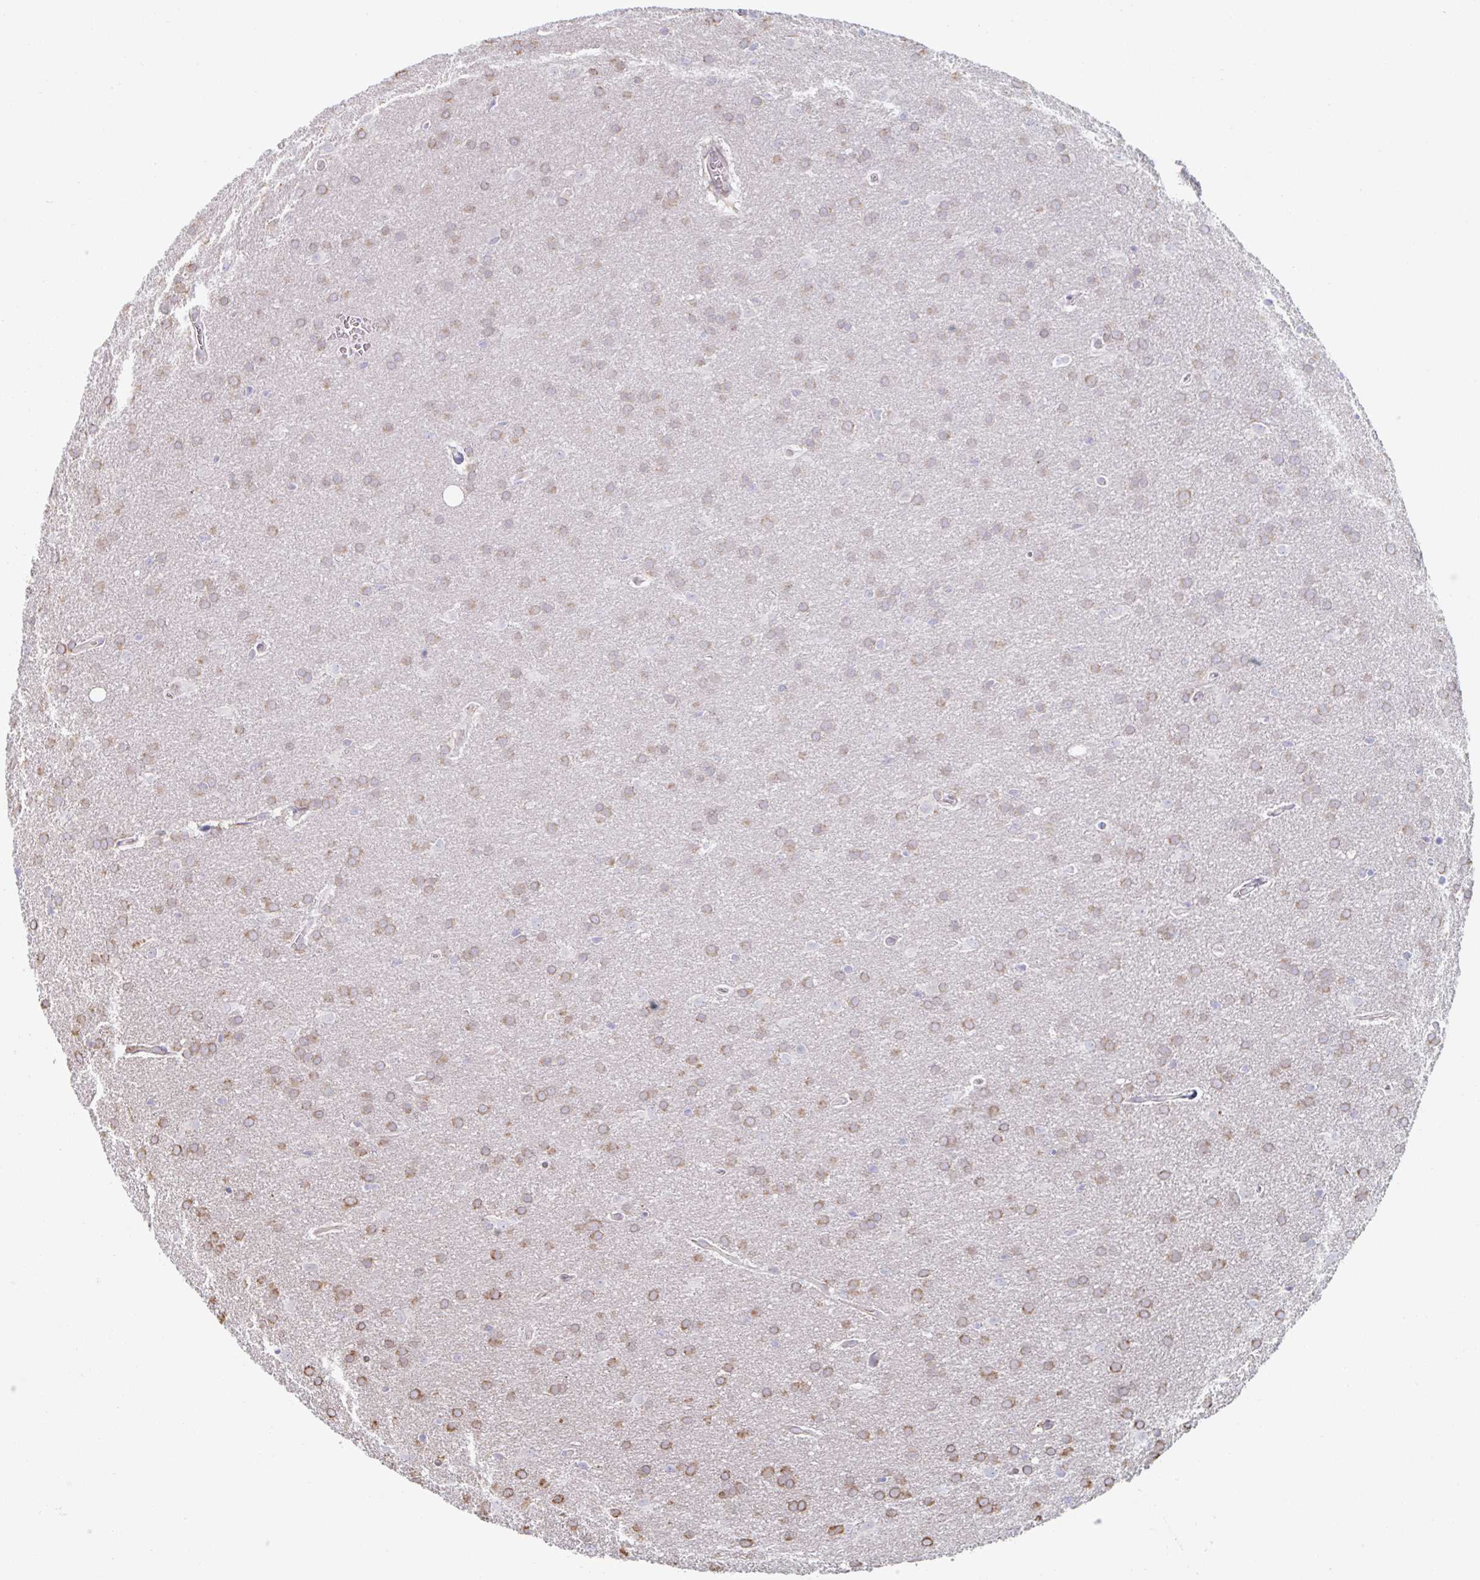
{"staining": {"intensity": "moderate", "quantity": ">75%", "location": "cytoplasmic/membranous"}, "tissue": "glioma", "cell_type": "Tumor cells", "image_type": "cancer", "snomed": [{"axis": "morphology", "description": "Glioma, malignant, Low grade"}, {"axis": "topography", "description": "Brain"}], "caption": "Protein staining of malignant glioma (low-grade) tissue displays moderate cytoplasmic/membranous expression in approximately >75% of tumor cells.", "gene": "RAB5IF", "patient": {"sex": "female", "age": 32}}